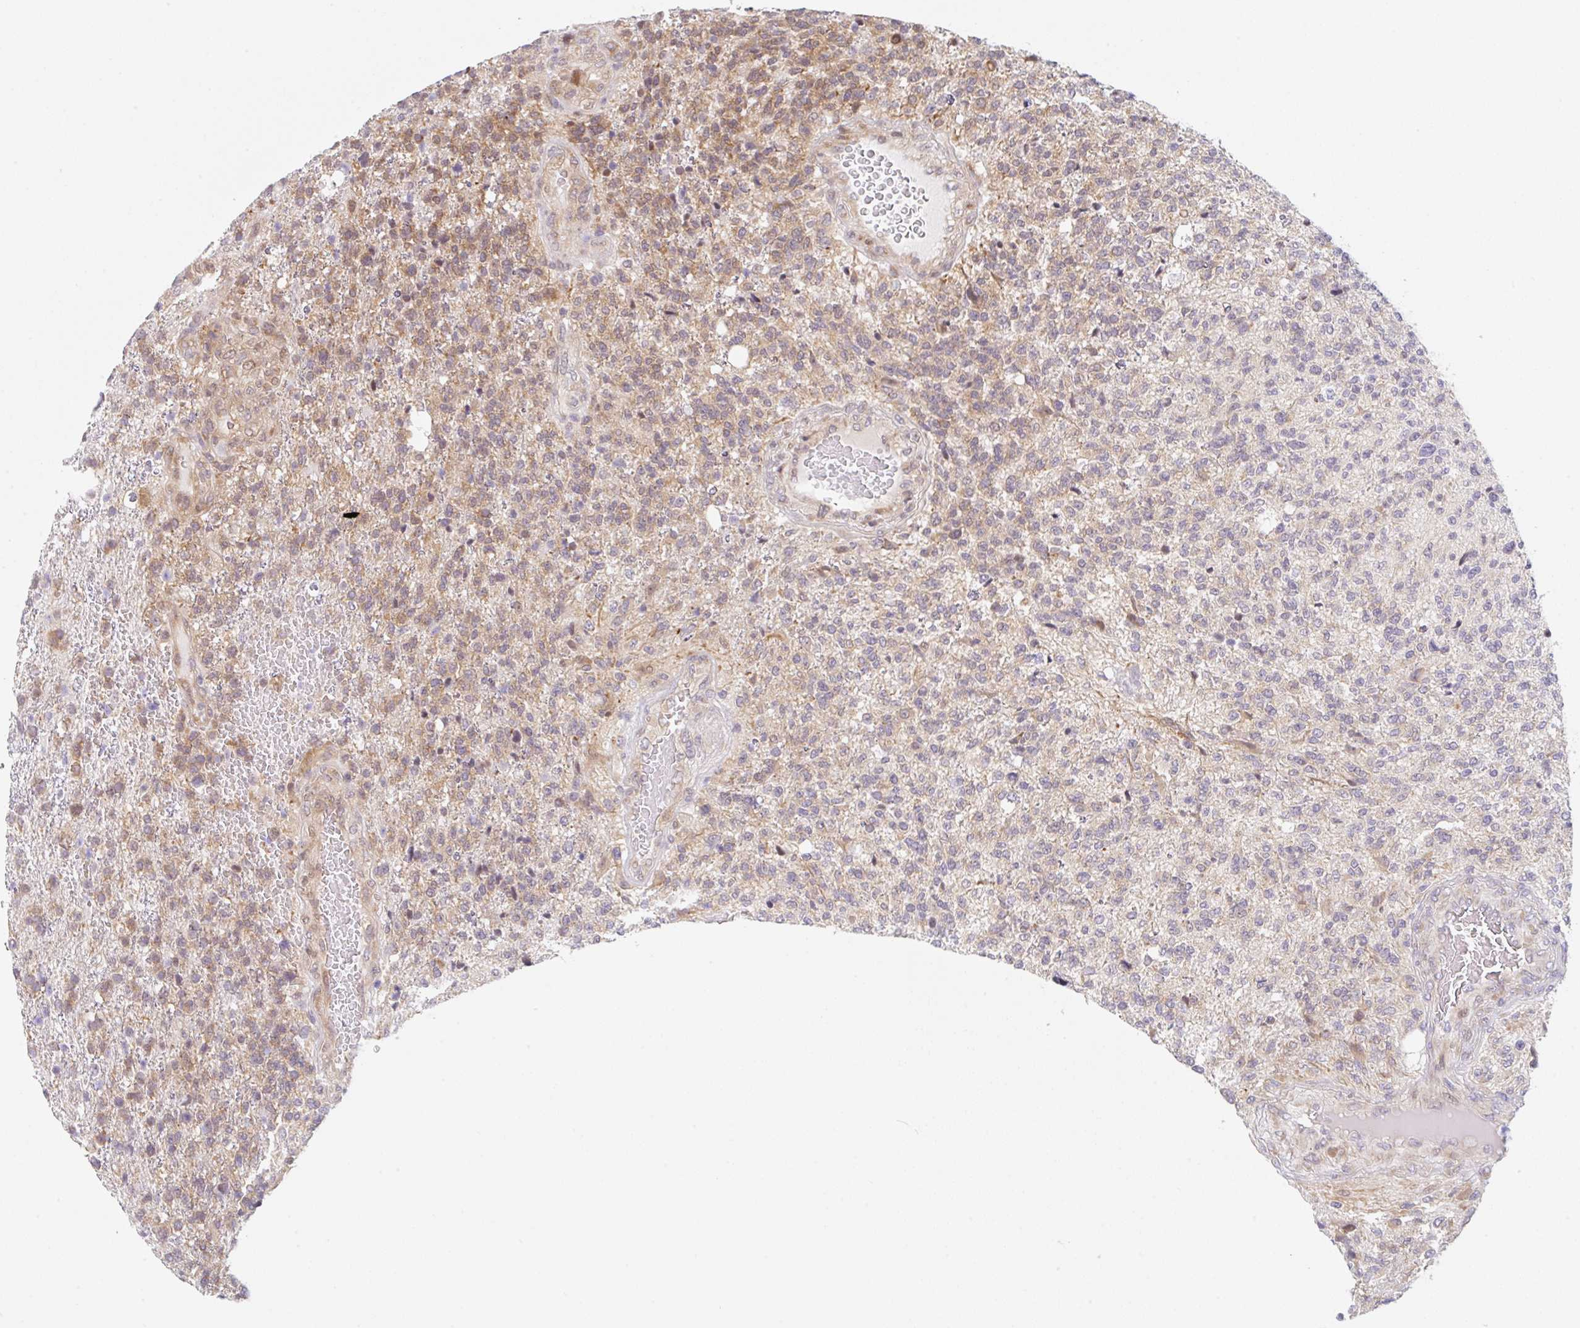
{"staining": {"intensity": "moderate", "quantity": "25%-75%", "location": "cytoplasmic/membranous"}, "tissue": "glioma", "cell_type": "Tumor cells", "image_type": "cancer", "snomed": [{"axis": "morphology", "description": "Glioma, malignant, High grade"}, {"axis": "topography", "description": "Brain"}], "caption": "There is medium levels of moderate cytoplasmic/membranous positivity in tumor cells of malignant high-grade glioma, as demonstrated by immunohistochemical staining (brown color).", "gene": "TBPL2", "patient": {"sex": "male", "age": 56}}